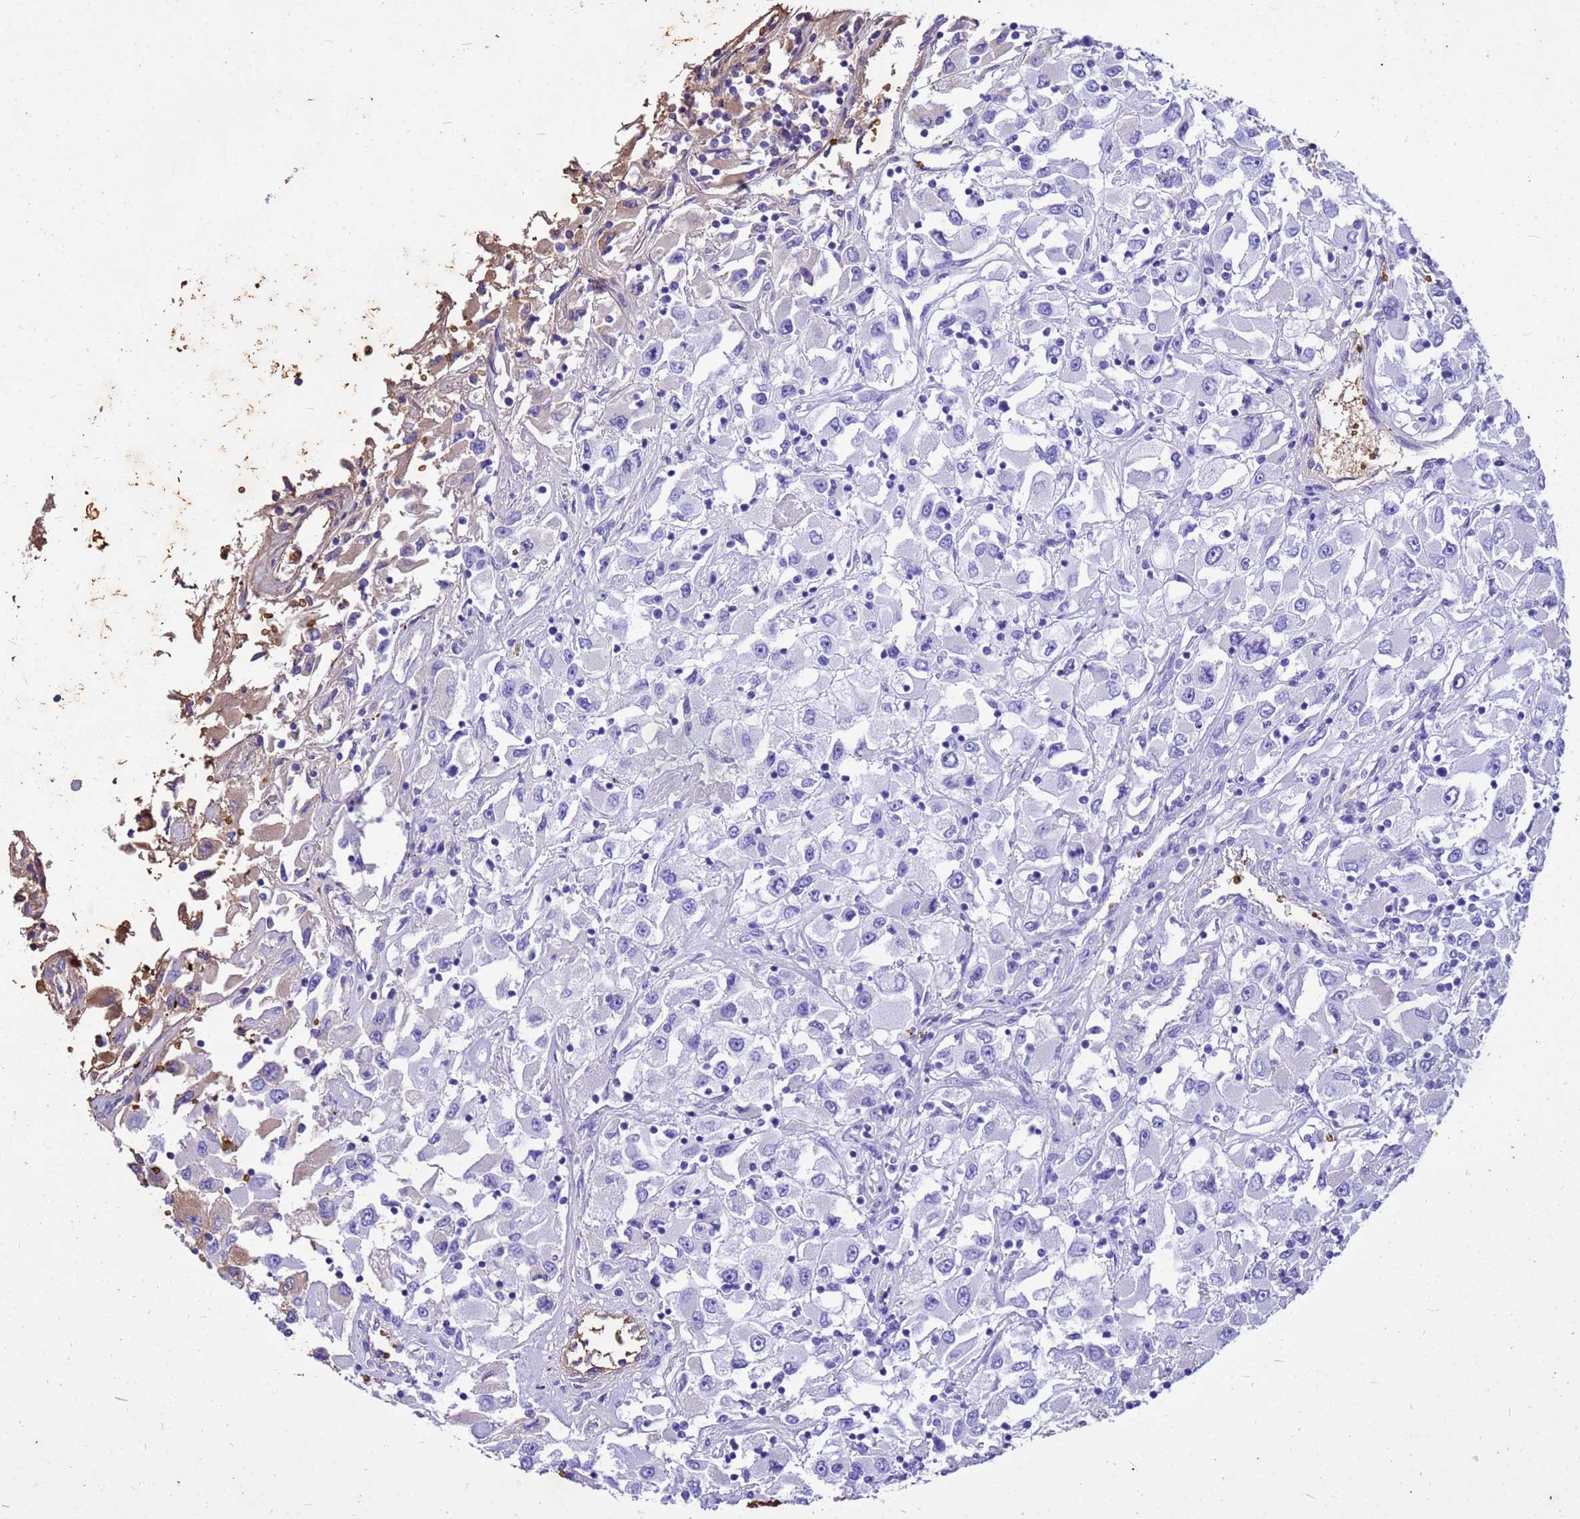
{"staining": {"intensity": "negative", "quantity": "none", "location": "none"}, "tissue": "renal cancer", "cell_type": "Tumor cells", "image_type": "cancer", "snomed": [{"axis": "morphology", "description": "Adenocarcinoma, NOS"}, {"axis": "topography", "description": "Kidney"}], "caption": "Immunohistochemistry photomicrograph of neoplastic tissue: human renal adenocarcinoma stained with DAB (3,3'-diaminobenzidine) displays no significant protein positivity in tumor cells.", "gene": "HBA2", "patient": {"sex": "female", "age": 52}}